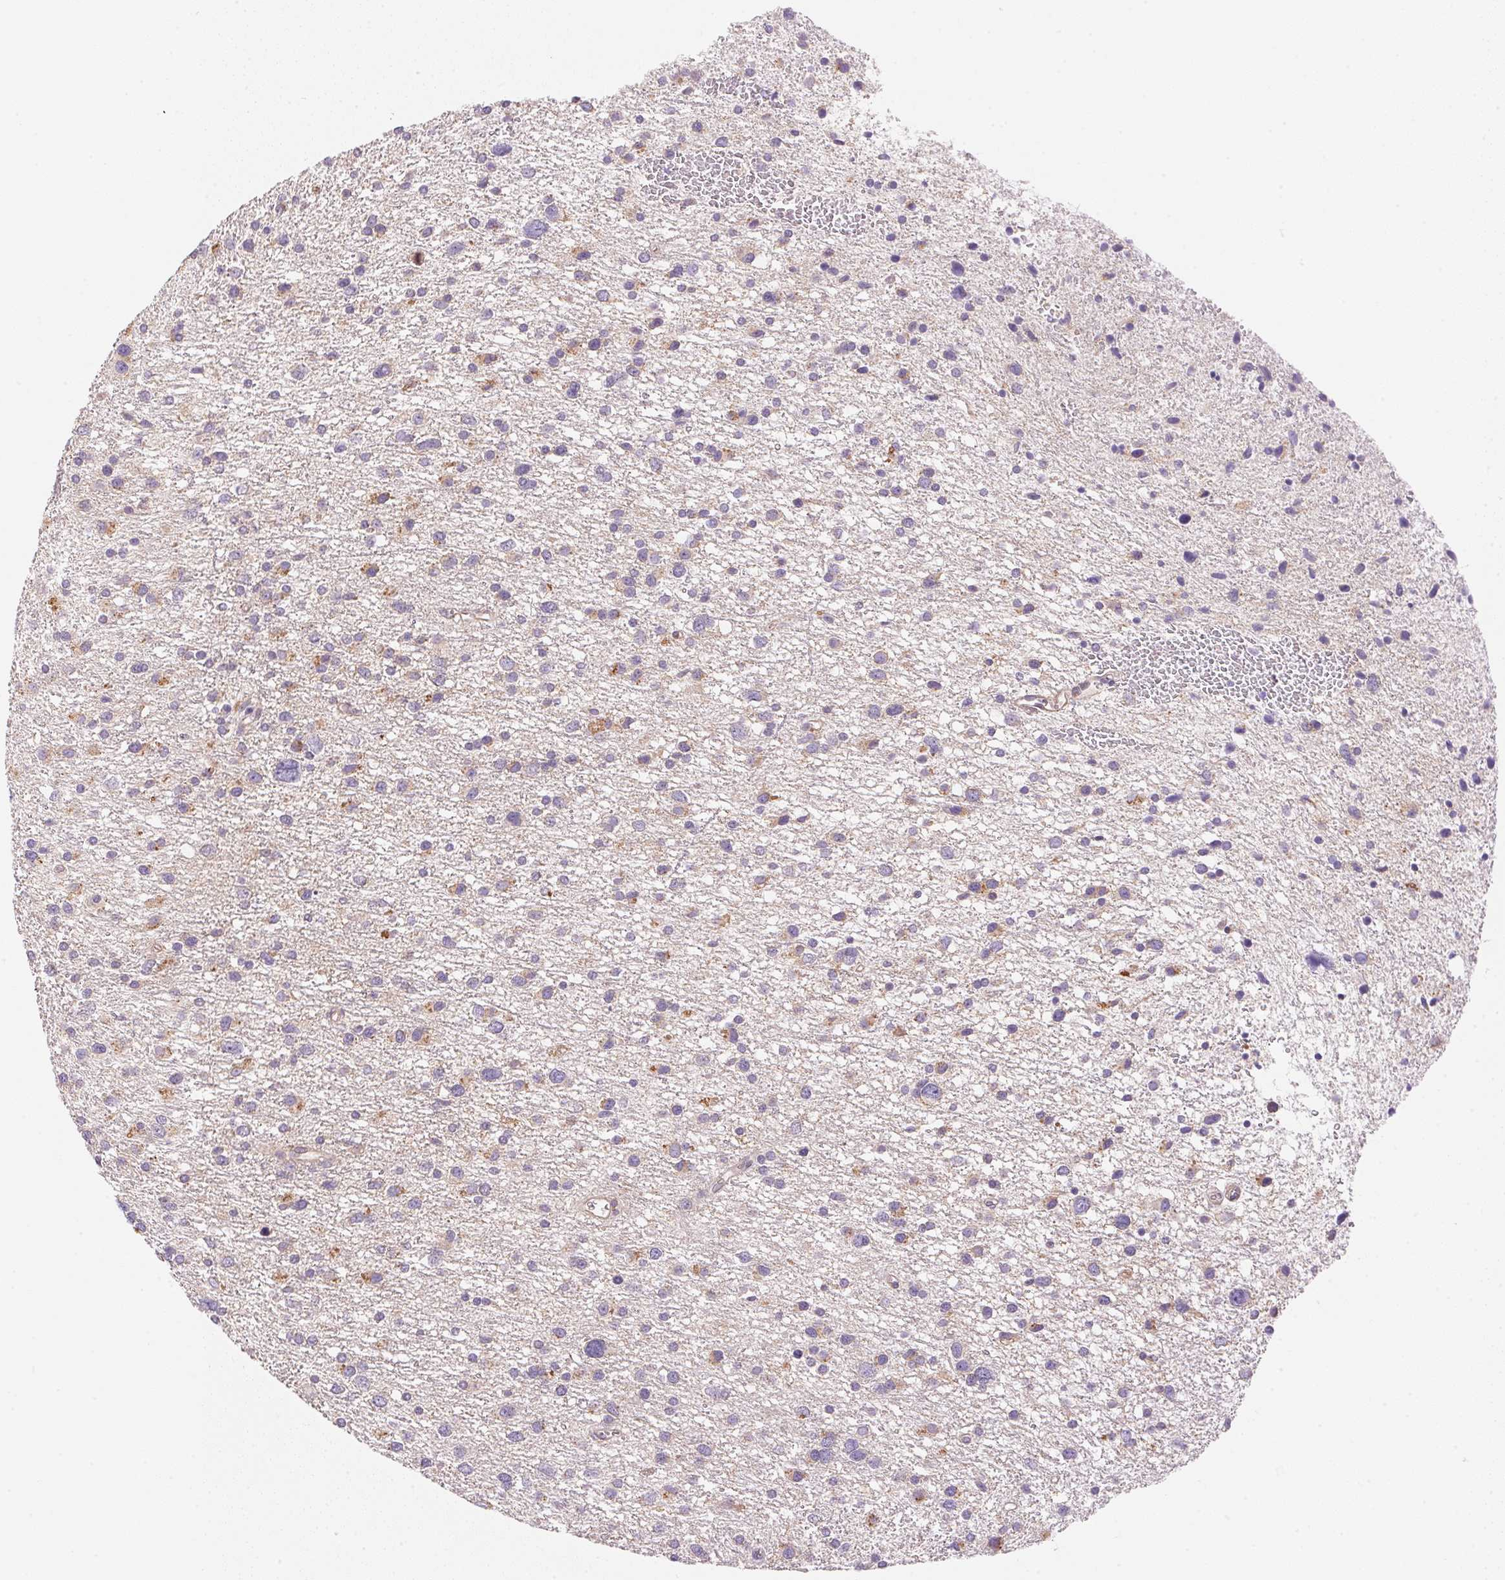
{"staining": {"intensity": "weak", "quantity": "<25%", "location": "cytoplasmic/membranous"}, "tissue": "glioma", "cell_type": "Tumor cells", "image_type": "cancer", "snomed": [{"axis": "morphology", "description": "Glioma, malignant, Low grade"}, {"axis": "topography", "description": "Brain"}], "caption": "The IHC histopathology image has no significant expression in tumor cells of malignant low-grade glioma tissue.", "gene": "SMTN", "patient": {"sex": "female", "age": 55}}